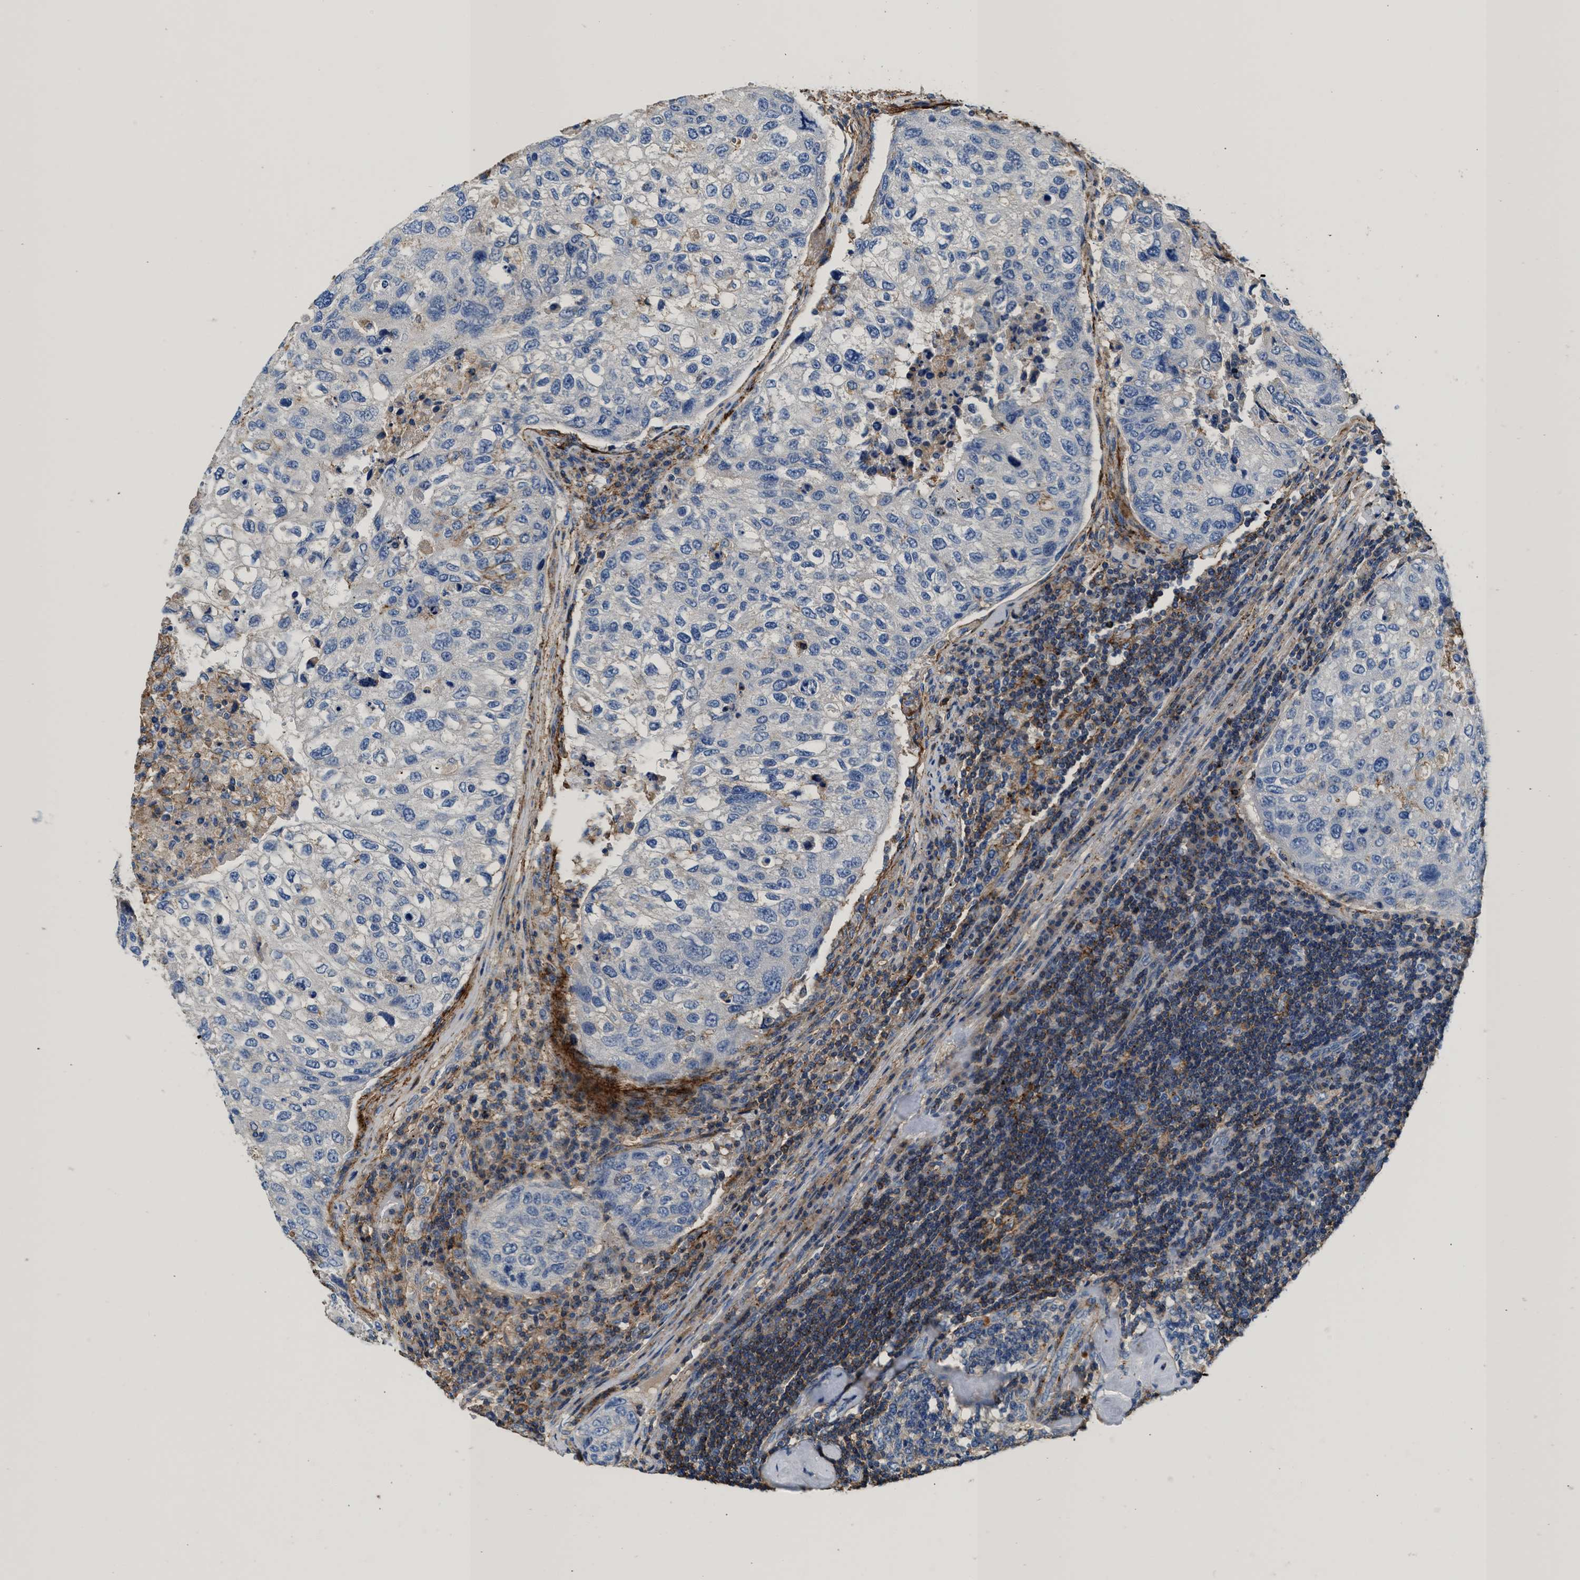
{"staining": {"intensity": "negative", "quantity": "none", "location": "none"}, "tissue": "urothelial cancer", "cell_type": "Tumor cells", "image_type": "cancer", "snomed": [{"axis": "morphology", "description": "Urothelial carcinoma, High grade"}, {"axis": "topography", "description": "Lymph node"}, {"axis": "topography", "description": "Urinary bladder"}], "caption": "Immunohistochemistry of urothelial cancer shows no positivity in tumor cells.", "gene": "KCNQ4", "patient": {"sex": "male", "age": 51}}